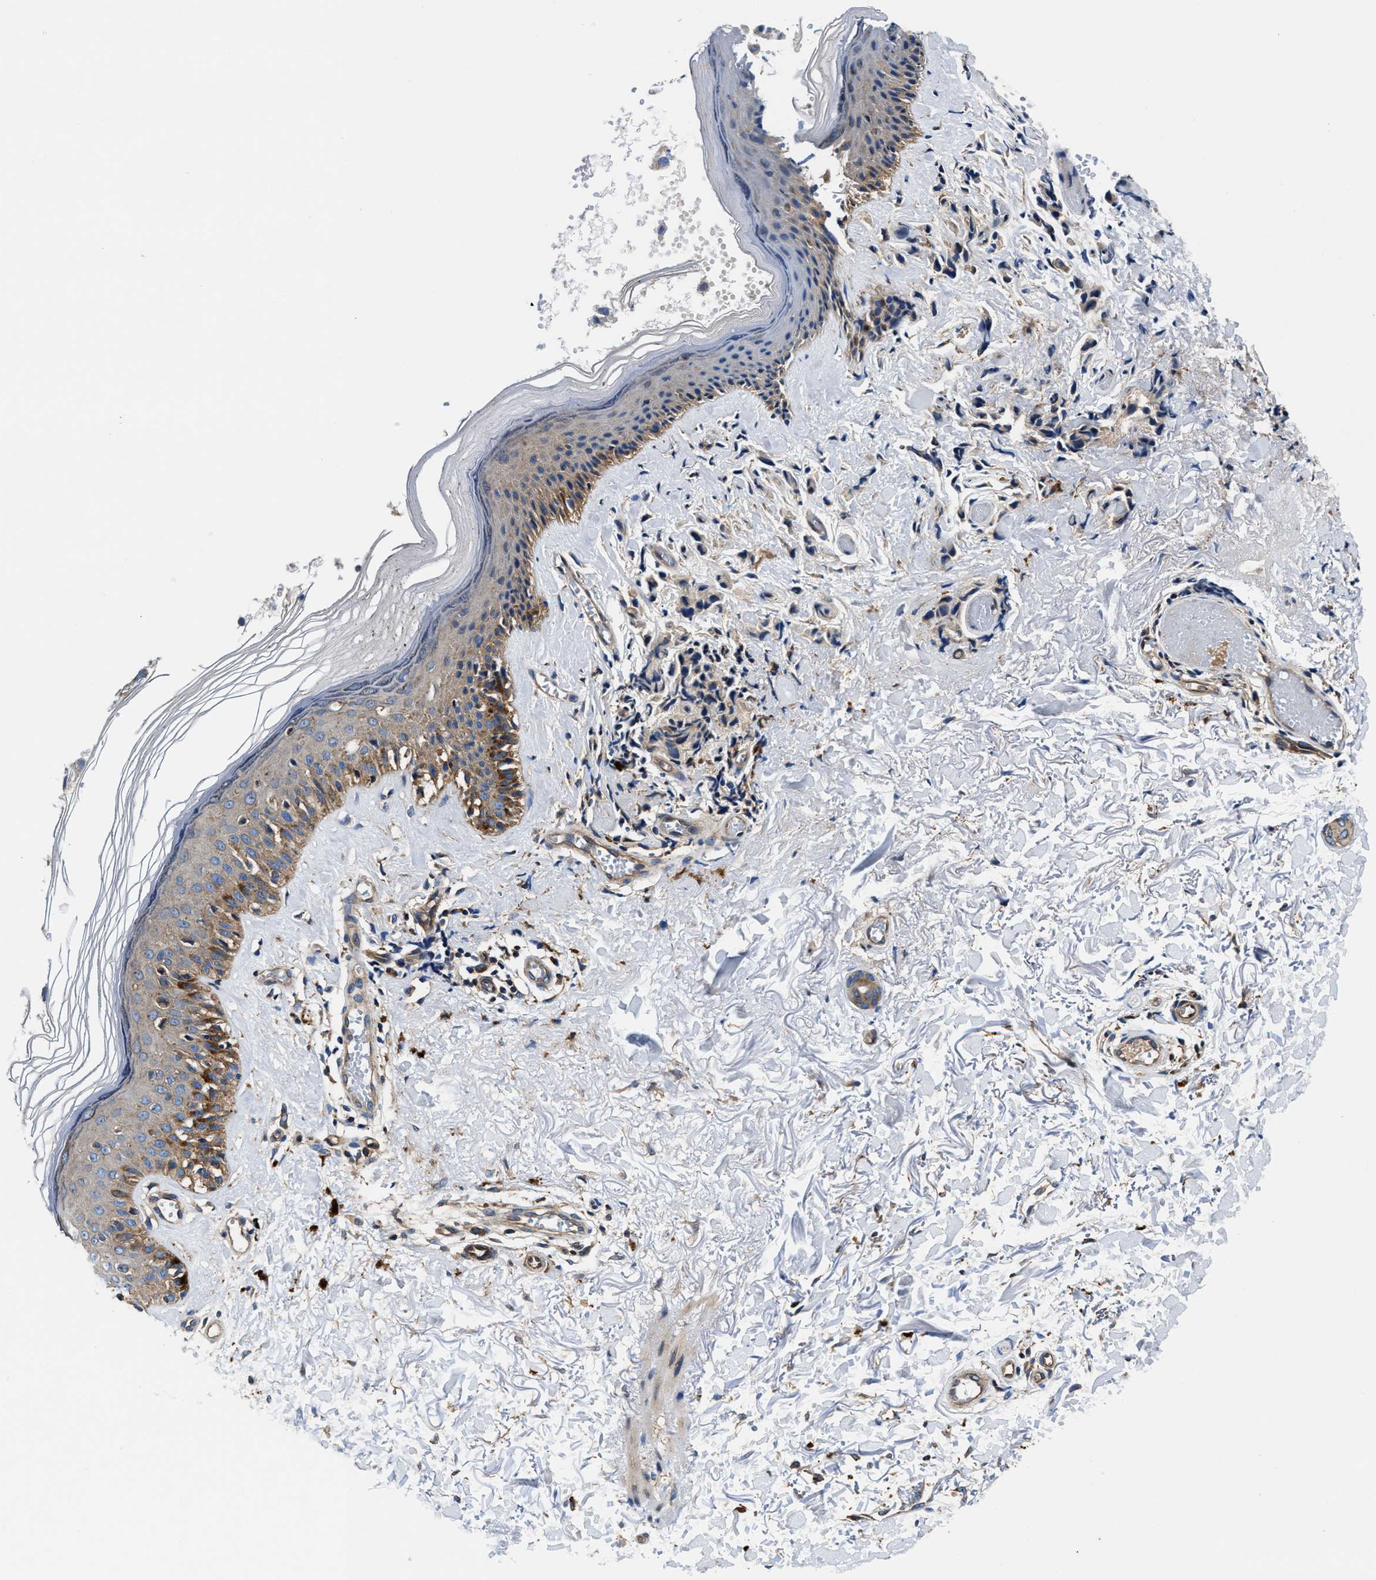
{"staining": {"intensity": "weak", "quantity": ">75%", "location": "cytoplasmic/membranous"}, "tissue": "melanoma", "cell_type": "Tumor cells", "image_type": "cancer", "snomed": [{"axis": "morphology", "description": "Malignant melanoma, NOS"}, {"axis": "topography", "description": "Skin"}], "caption": "Weak cytoplasmic/membranous expression for a protein is seen in about >75% of tumor cells of malignant melanoma using immunohistochemistry (IHC).", "gene": "PPP1R9B", "patient": {"sex": "female", "age": 58}}